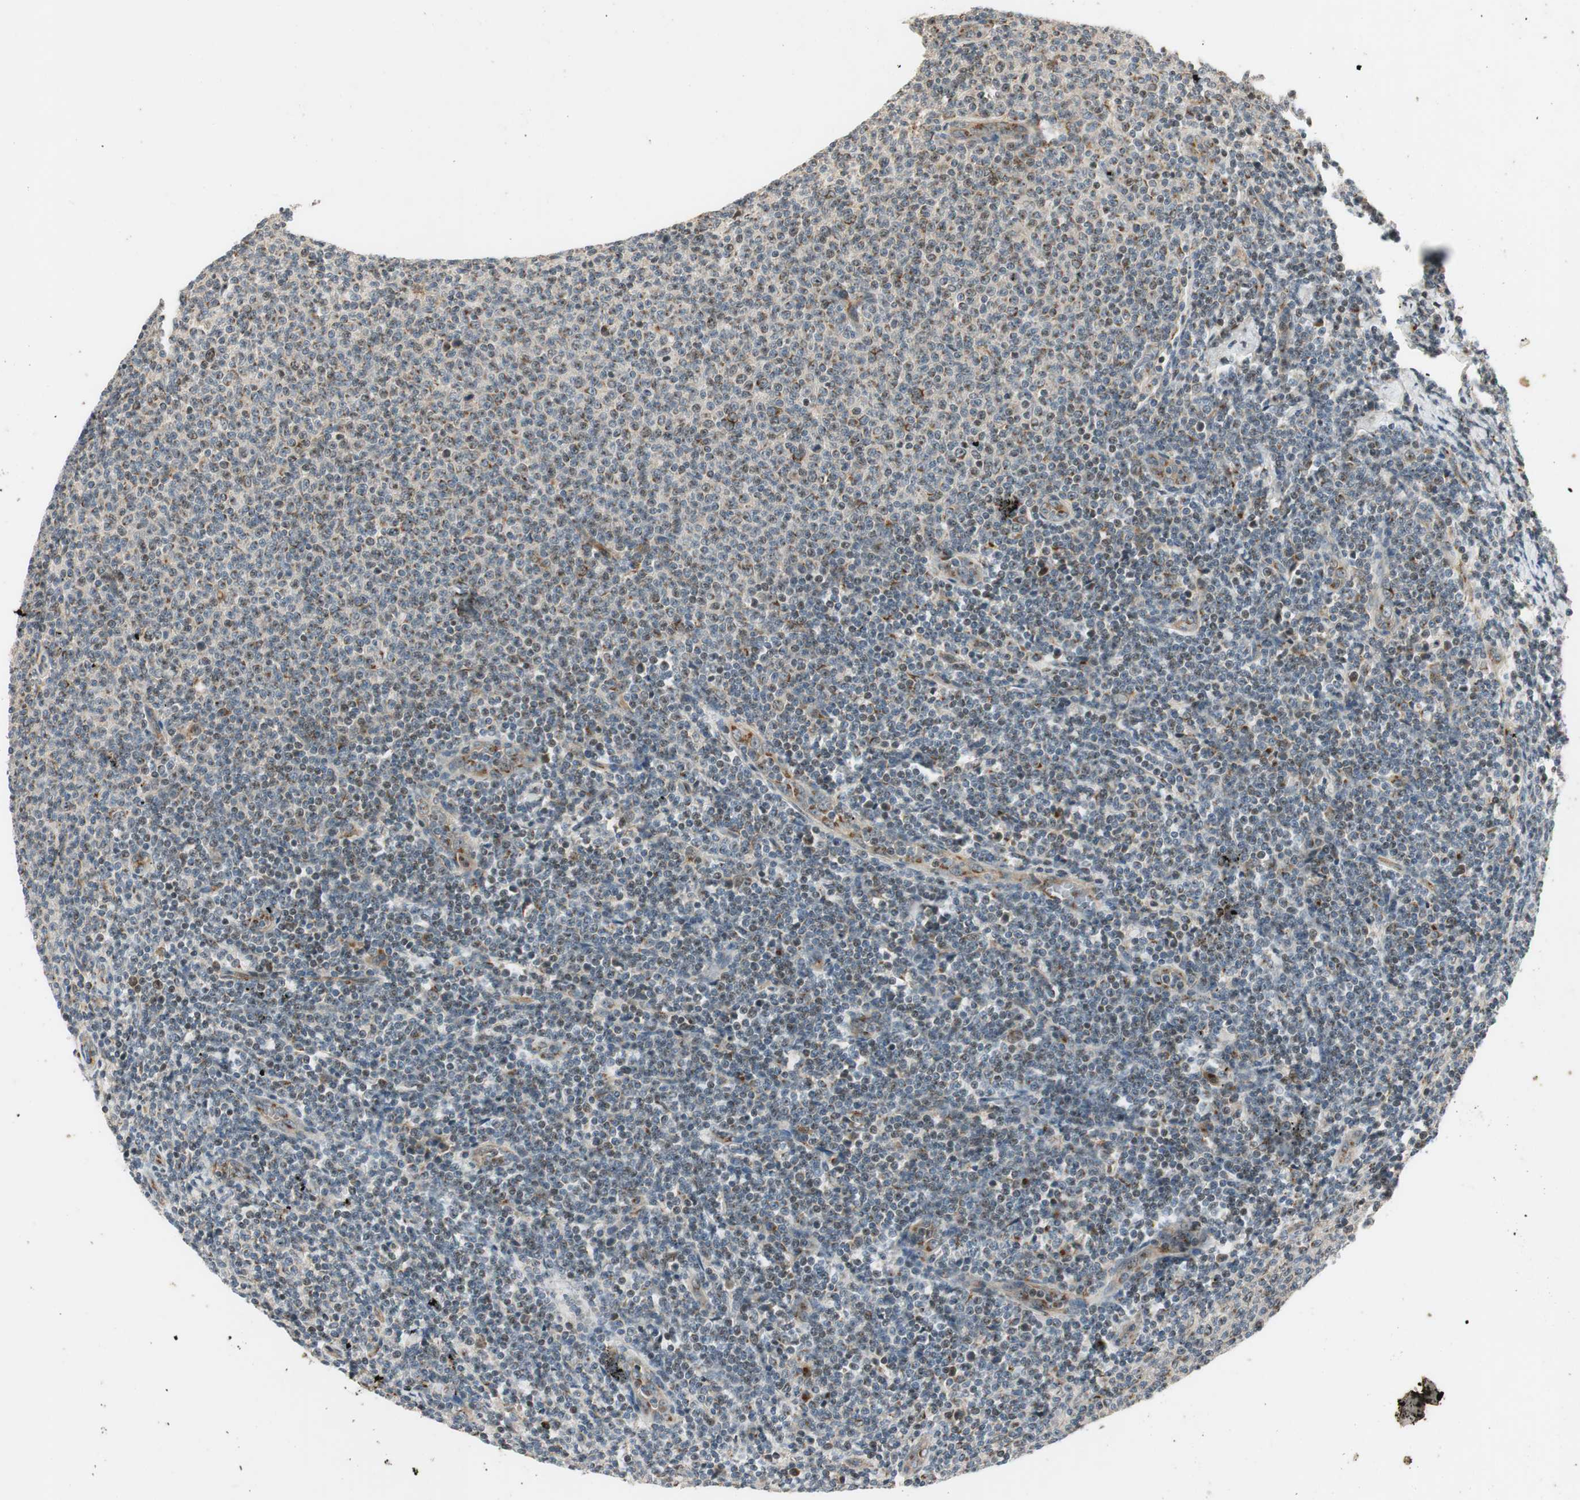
{"staining": {"intensity": "weak", "quantity": "<25%", "location": "cytoplasmic/membranous"}, "tissue": "lymphoma", "cell_type": "Tumor cells", "image_type": "cancer", "snomed": [{"axis": "morphology", "description": "Malignant lymphoma, non-Hodgkin's type, Low grade"}, {"axis": "topography", "description": "Lymph node"}], "caption": "Immunohistochemistry histopathology image of neoplastic tissue: malignant lymphoma, non-Hodgkin's type (low-grade) stained with DAB (3,3'-diaminobenzidine) displays no significant protein expression in tumor cells.", "gene": "NEO1", "patient": {"sex": "male", "age": 66}}